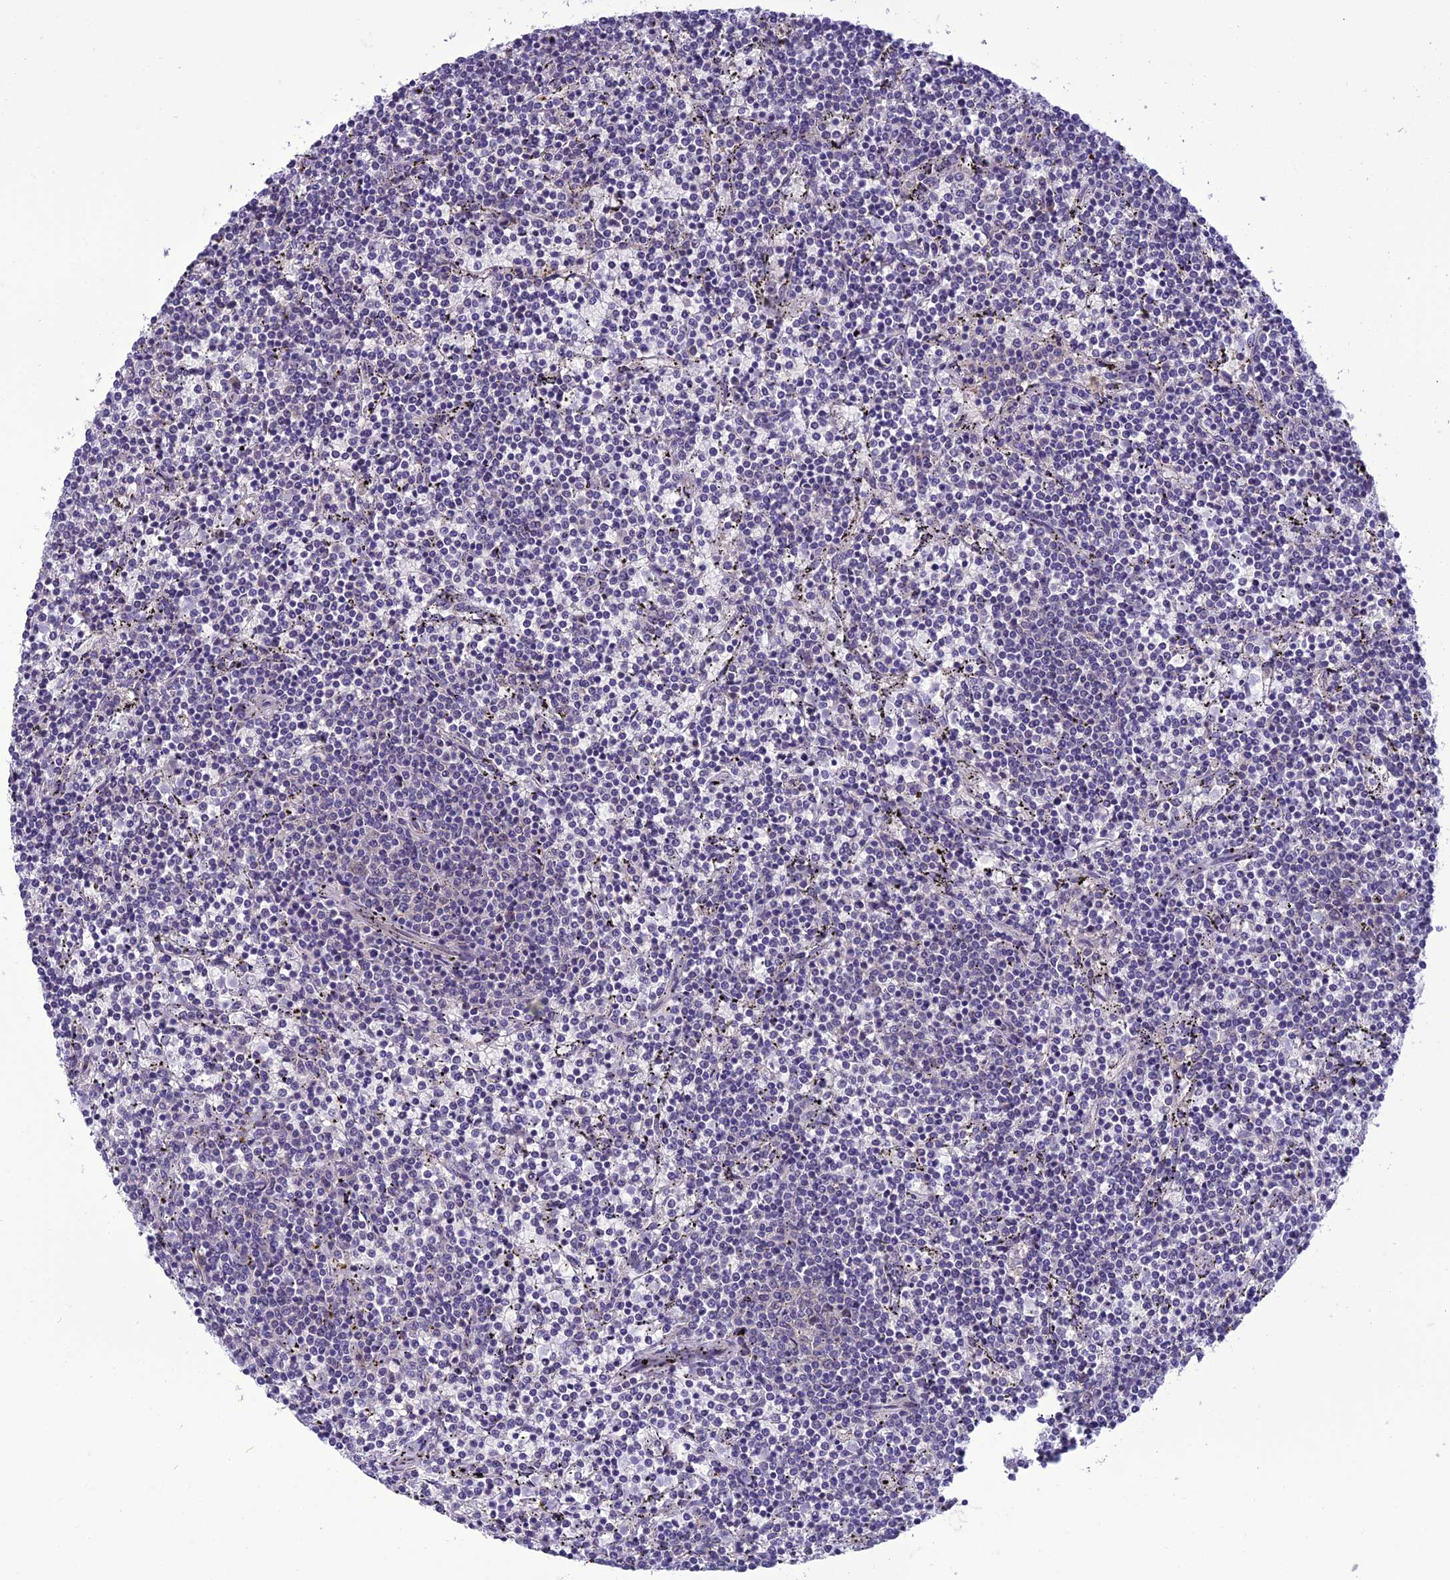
{"staining": {"intensity": "negative", "quantity": "none", "location": "none"}, "tissue": "lymphoma", "cell_type": "Tumor cells", "image_type": "cancer", "snomed": [{"axis": "morphology", "description": "Malignant lymphoma, non-Hodgkin's type, Low grade"}, {"axis": "topography", "description": "Spleen"}], "caption": "Tumor cells are negative for protein expression in human lymphoma.", "gene": "GAB4", "patient": {"sex": "female", "age": 50}}